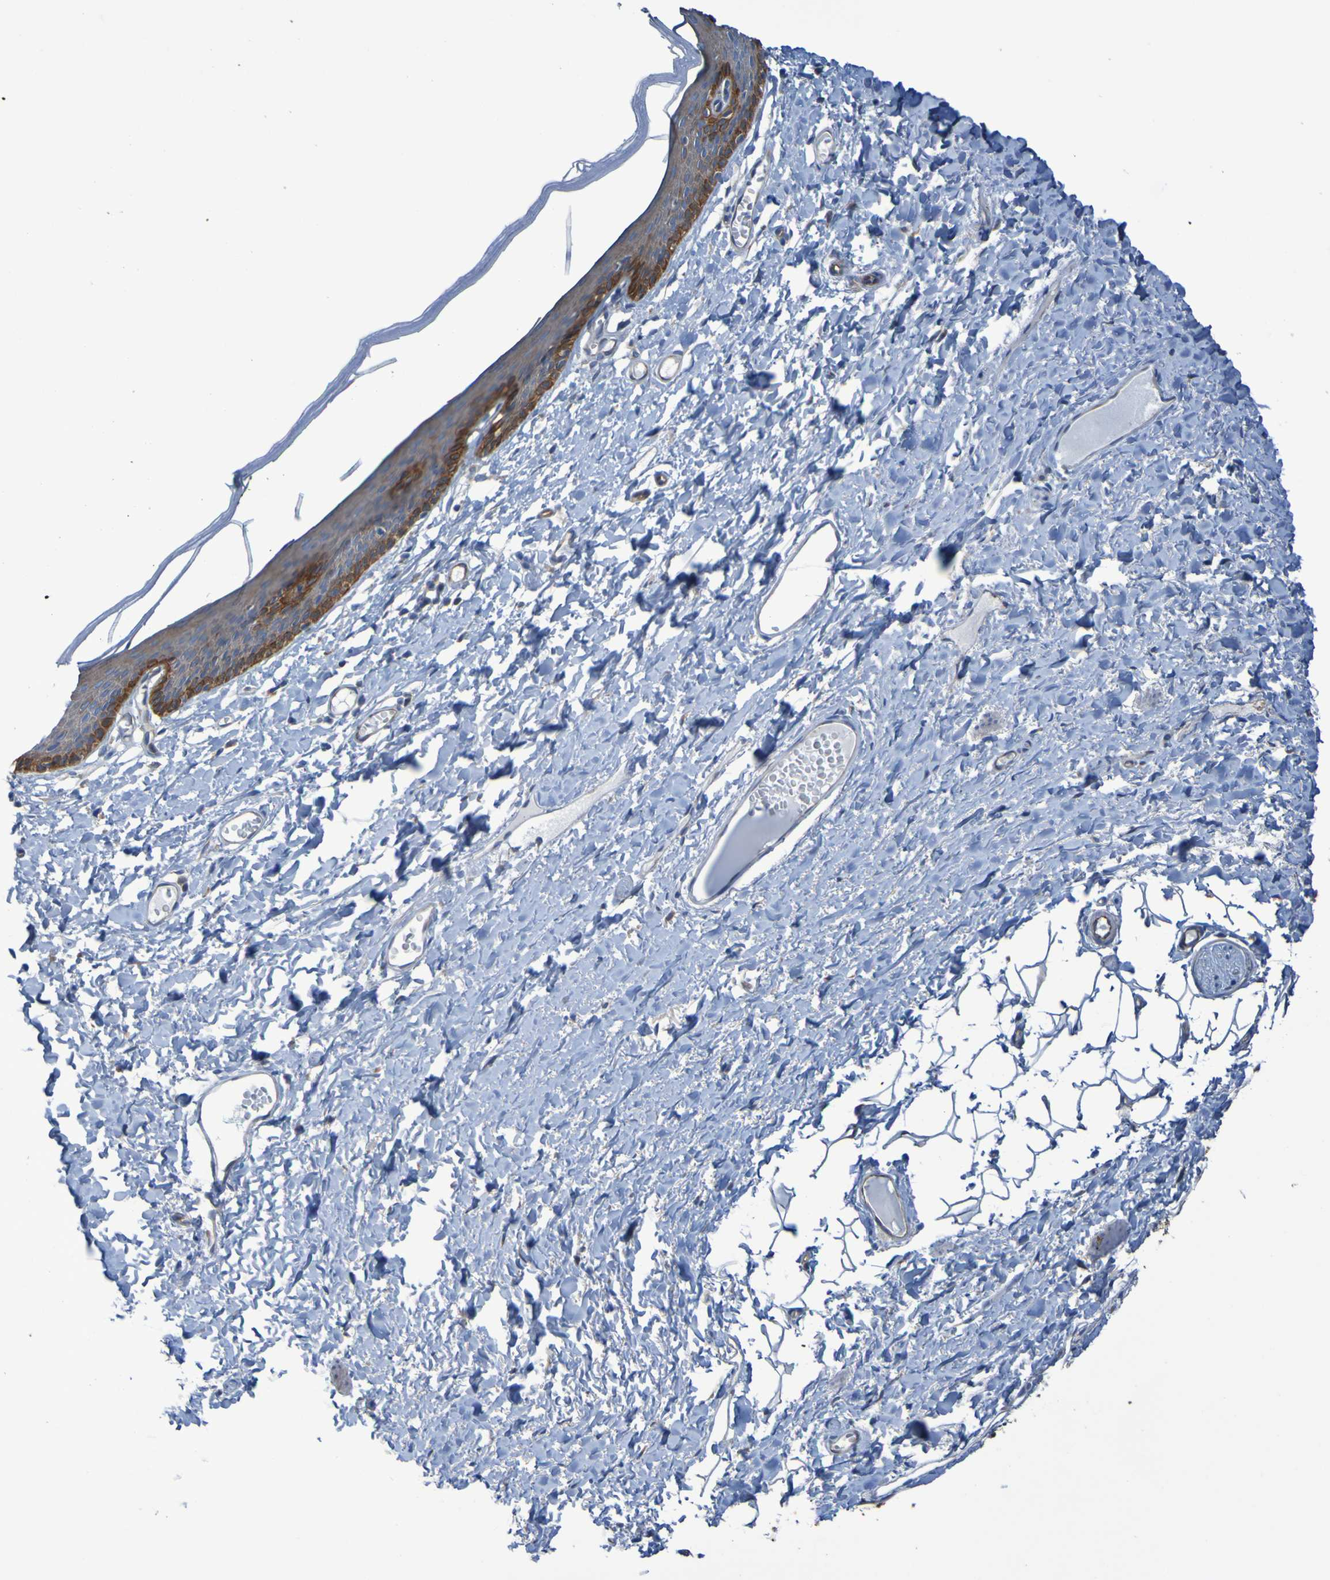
{"staining": {"intensity": "strong", "quantity": ">75%", "location": "cytoplasmic/membranous"}, "tissue": "skin", "cell_type": "Epidermal cells", "image_type": "normal", "snomed": [{"axis": "morphology", "description": "Normal tissue, NOS"}, {"axis": "topography", "description": "Vulva"}], "caption": "Immunohistochemical staining of normal human skin exhibits strong cytoplasmic/membranous protein expression in approximately >75% of epidermal cells.", "gene": "NPRL3", "patient": {"sex": "female", "age": 54}}